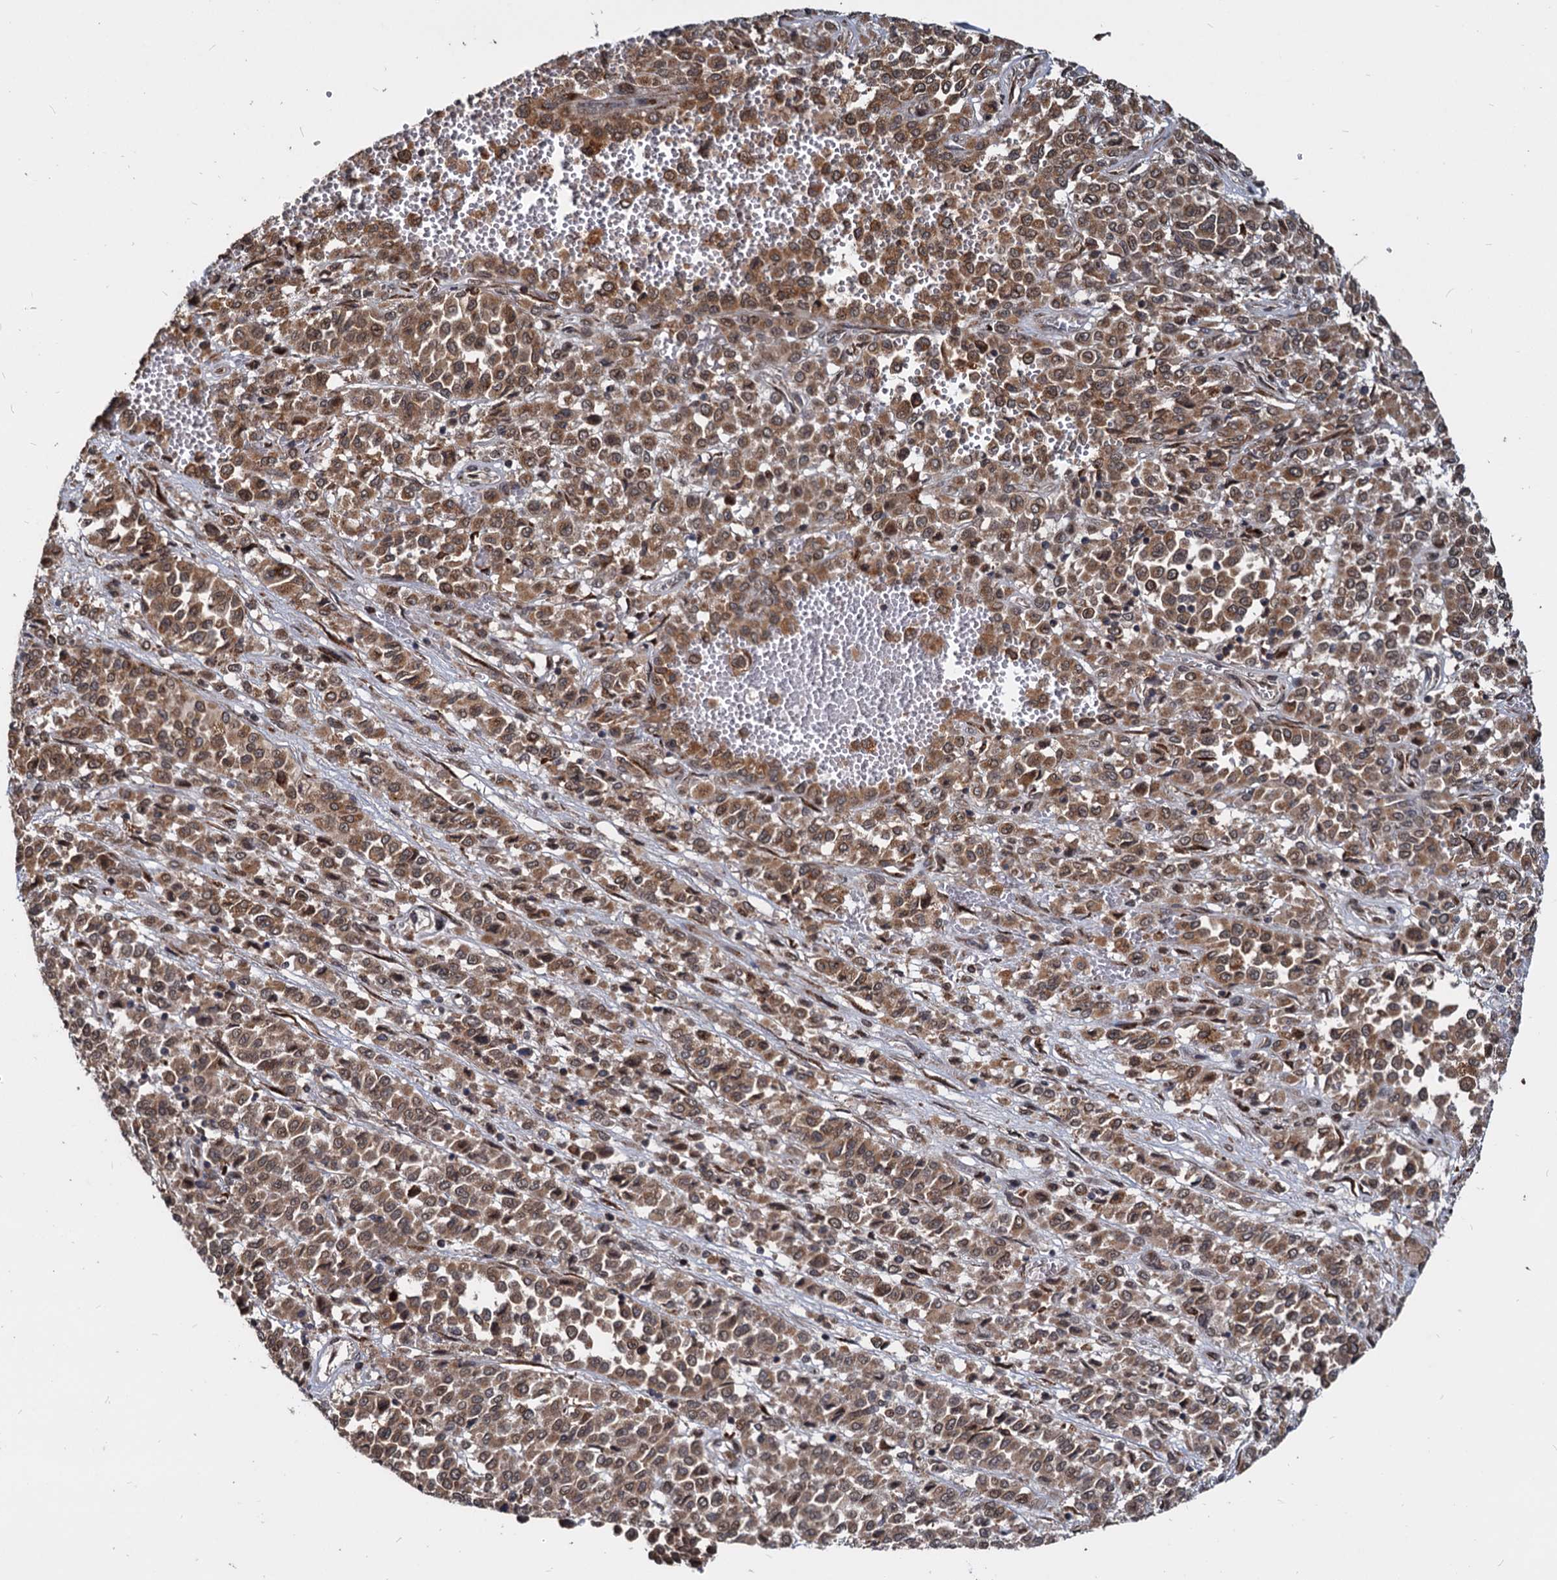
{"staining": {"intensity": "moderate", "quantity": ">75%", "location": "cytoplasmic/membranous,nuclear"}, "tissue": "melanoma", "cell_type": "Tumor cells", "image_type": "cancer", "snomed": [{"axis": "morphology", "description": "Malignant melanoma, Metastatic site"}, {"axis": "topography", "description": "Pancreas"}], "caption": "This image displays melanoma stained with immunohistochemistry (IHC) to label a protein in brown. The cytoplasmic/membranous and nuclear of tumor cells show moderate positivity for the protein. Nuclei are counter-stained blue.", "gene": "SAAL1", "patient": {"sex": "female", "age": 30}}